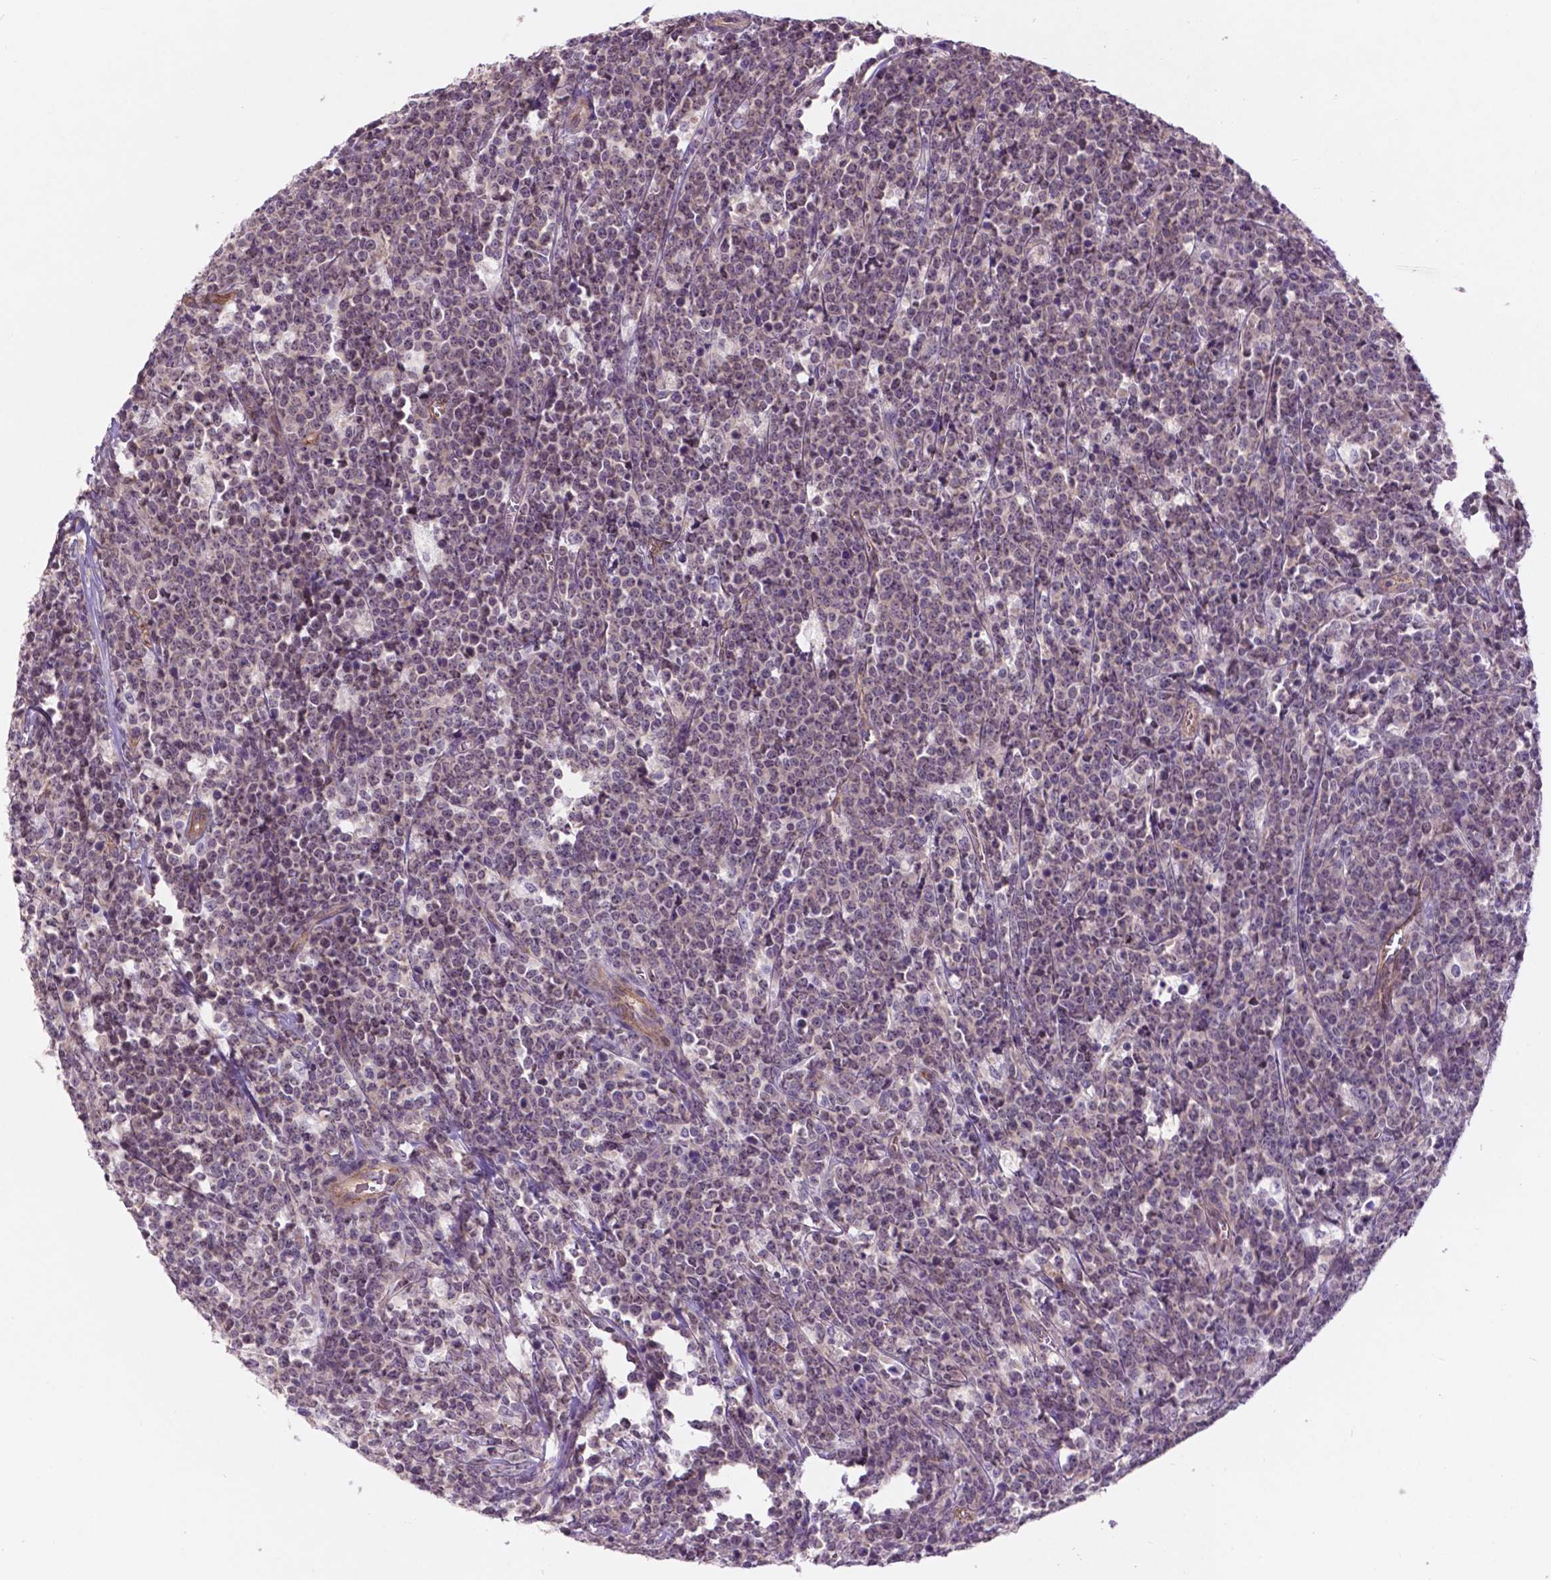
{"staining": {"intensity": "negative", "quantity": "none", "location": "none"}, "tissue": "lymphoma", "cell_type": "Tumor cells", "image_type": "cancer", "snomed": [{"axis": "morphology", "description": "Malignant lymphoma, non-Hodgkin's type, High grade"}, {"axis": "topography", "description": "Small intestine"}], "caption": "An IHC photomicrograph of lymphoma is shown. There is no staining in tumor cells of lymphoma. The staining is performed using DAB (3,3'-diaminobenzidine) brown chromogen with nuclei counter-stained in using hematoxylin.", "gene": "ARL5C", "patient": {"sex": "female", "age": 56}}